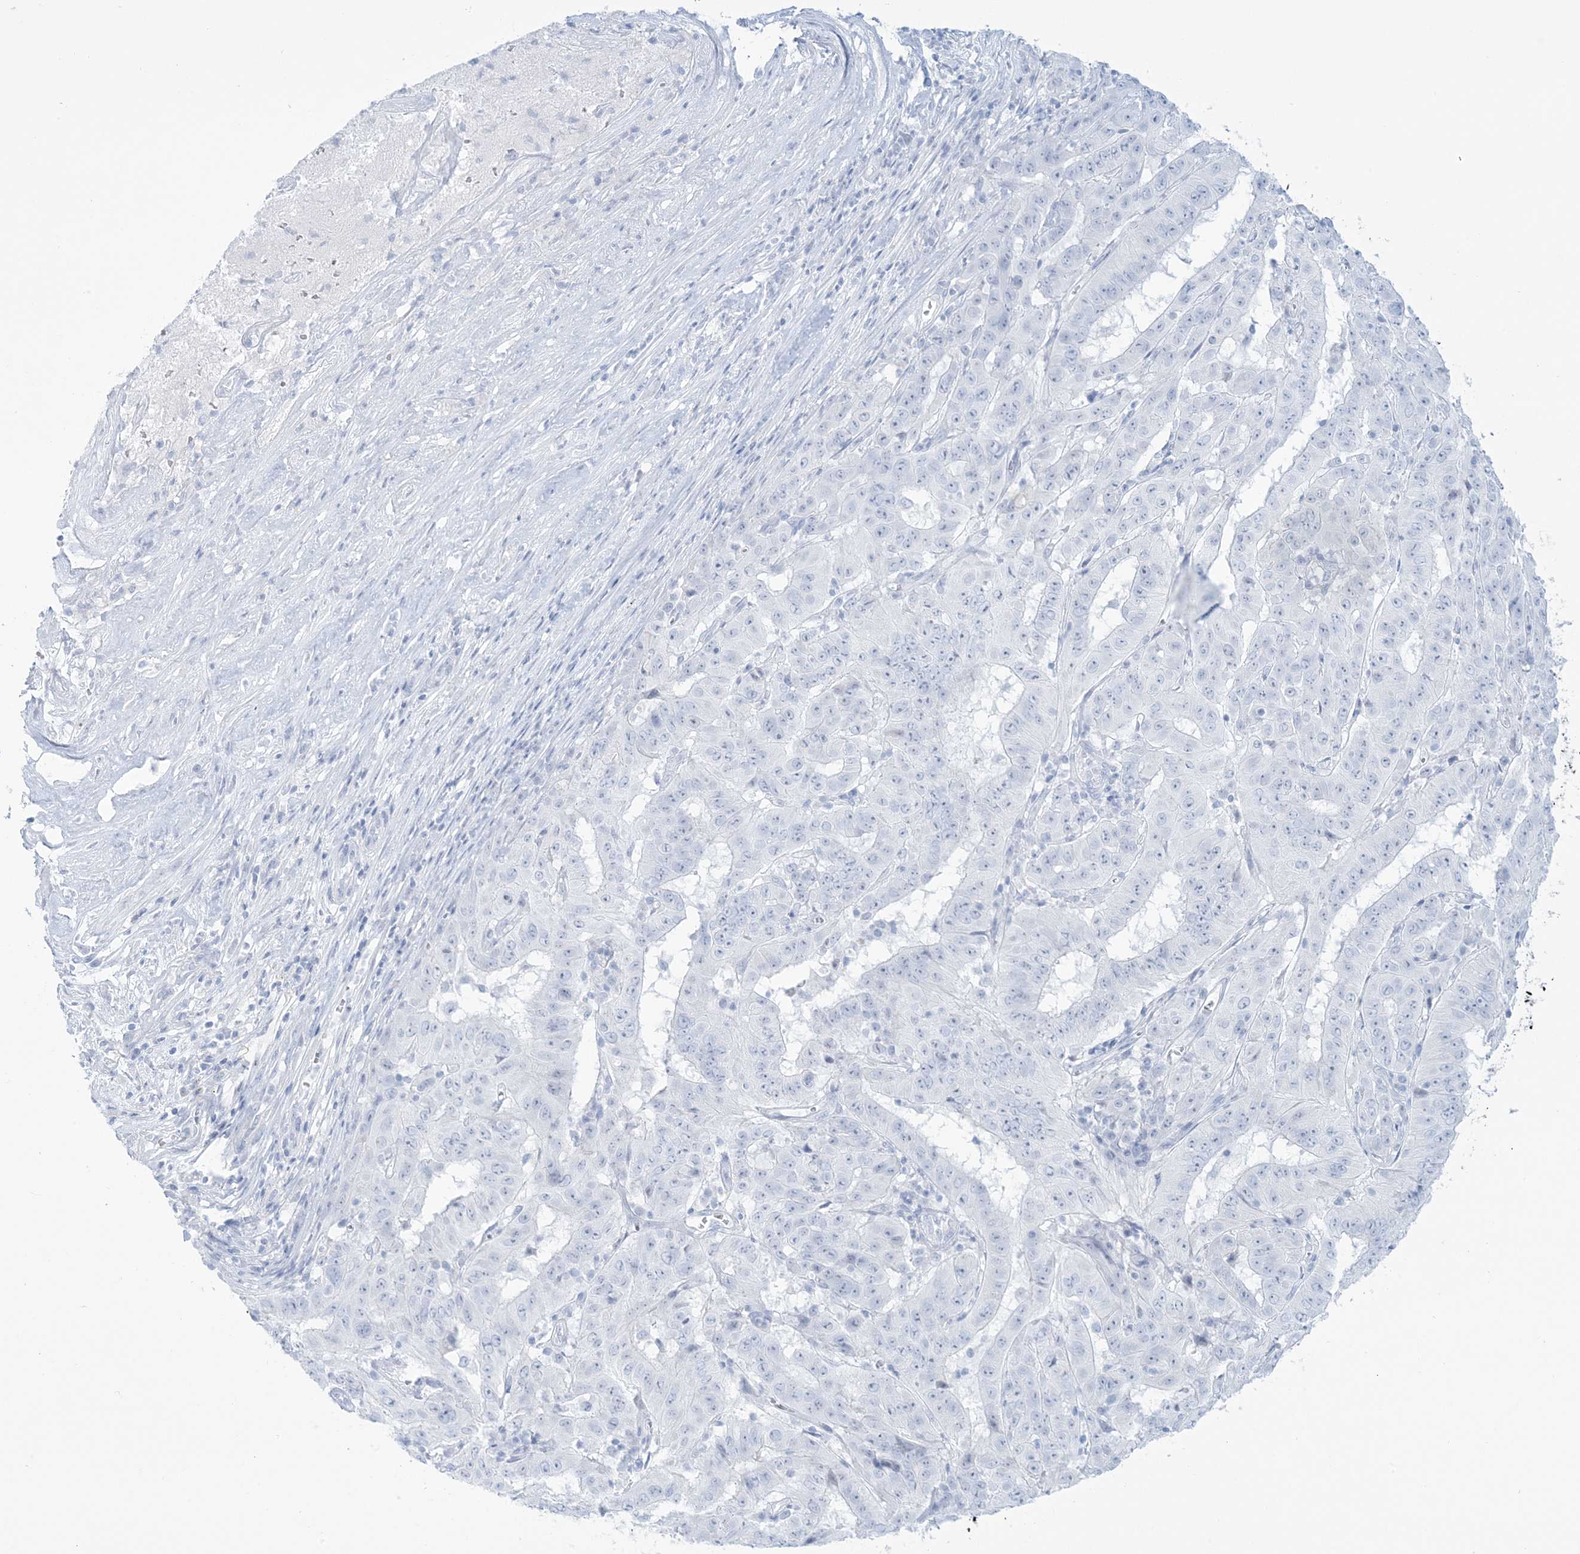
{"staining": {"intensity": "negative", "quantity": "none", "location": "none"}, "tissue": "pancreatic cancer", "cell_type": "Tumor cells", "image_type": "cancer", "snomed": [{"axis": "morphology", "description": "Adenocarcinoma, NOS"}, {"axis": "topography", "description": "Pancreas"}], "caption": "High magnification brightfield microscopy of pancreatic cancer stained with DAB (3,3'-diaminobenzidine) (brown) and counterstained with hematoxylin (blue): tumor cells show no significant expression.", "gene": "AGXT", "patient": {"sex": "male", "age": 63}}